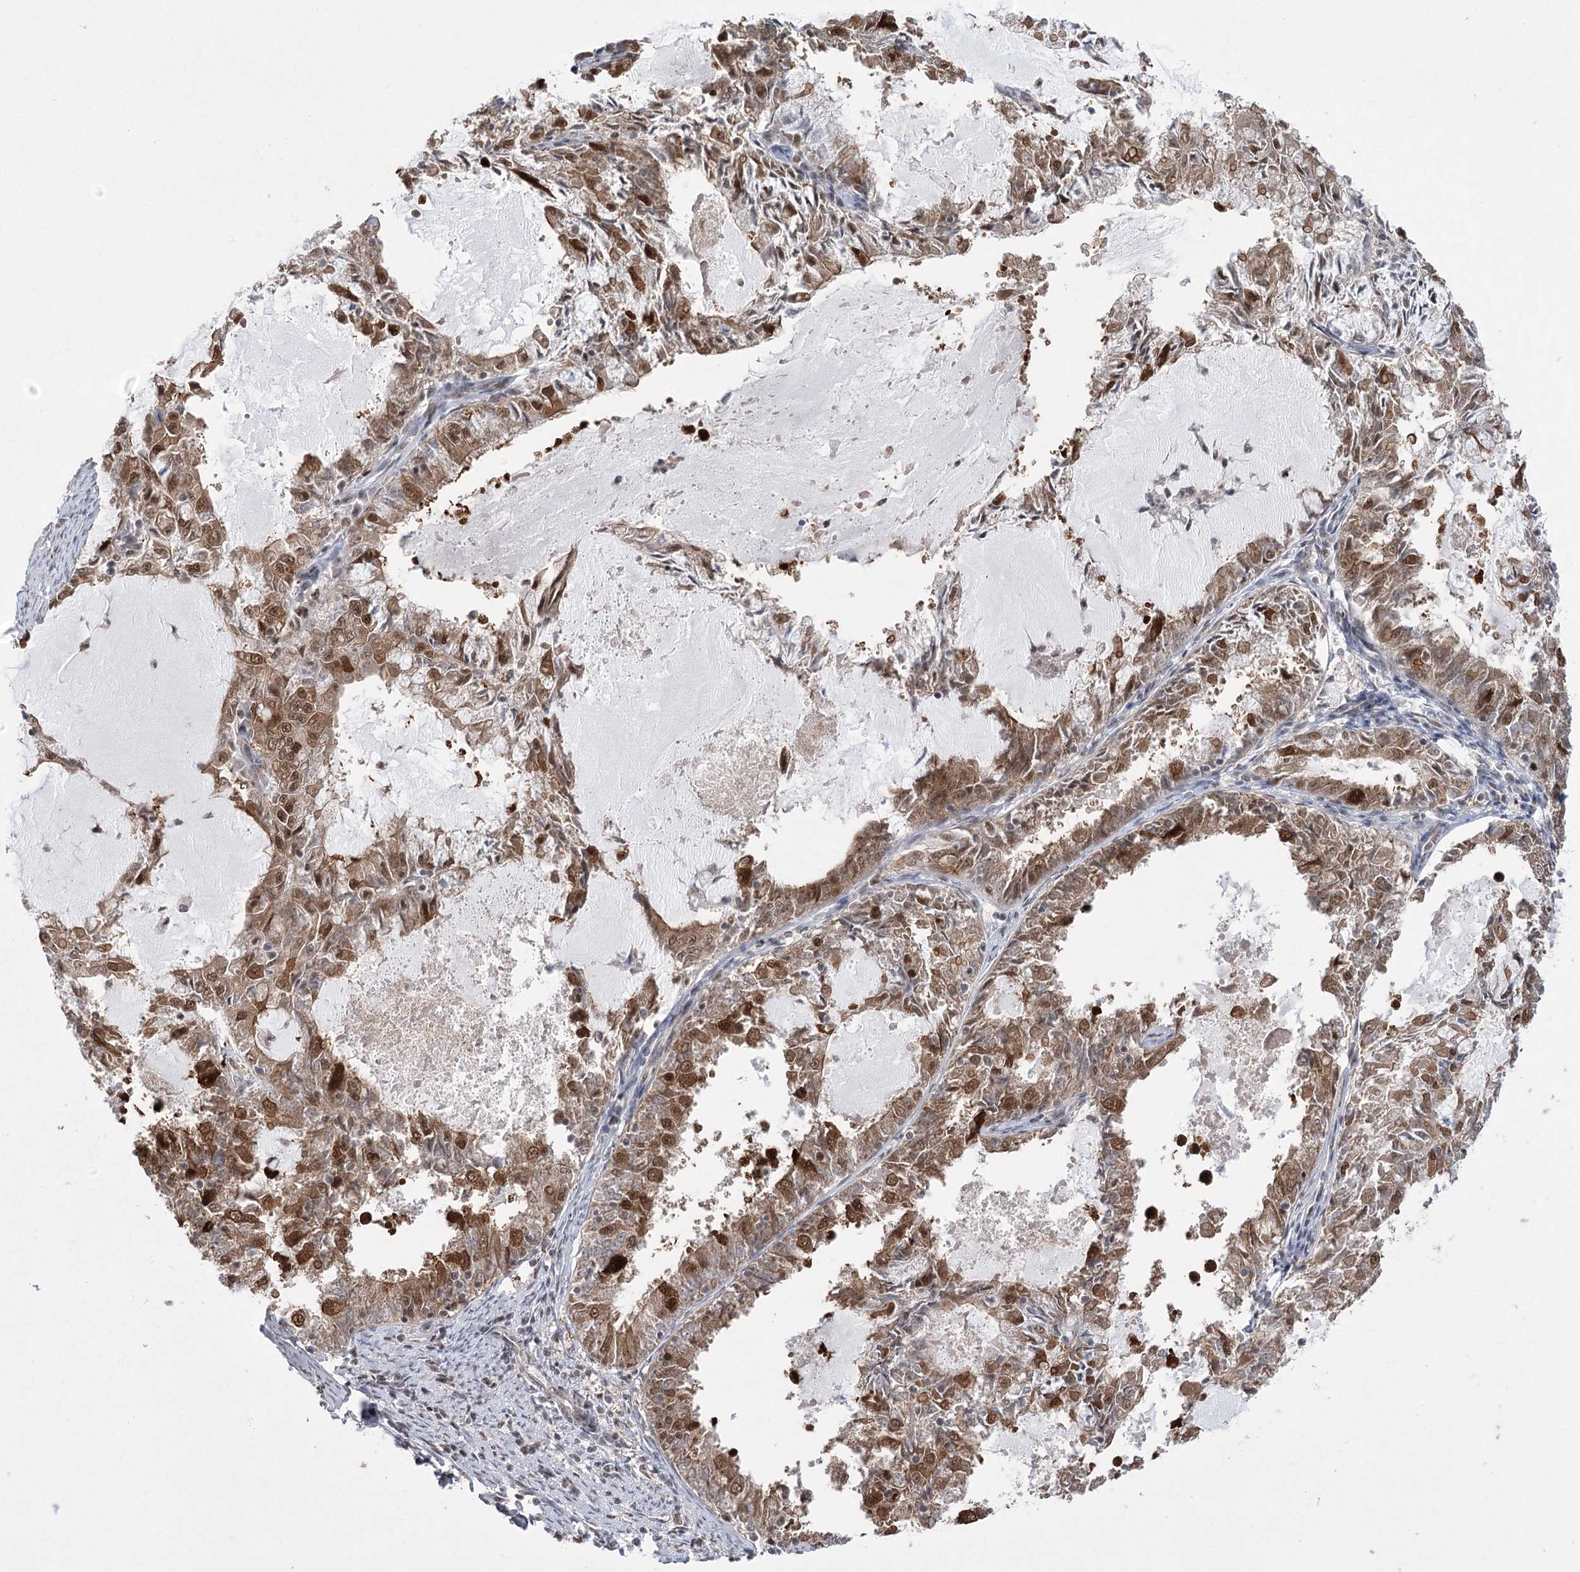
{"staining": {"intensity": "moderate", "quantity": ">75%", "location": "cytoplasmic/membranous,nuclear"}, "tissue": "endometrial cancer", "cell_type": "Tumor cells", "image_type": "cancer", "snomed": [{"axis": "morphology", "description": "Adenocarcinoma, NOS"}, {"axis": "topography", "description": "Endometrium"}], "caption": "Endometrial cancer tissue displays moderate cytoplasmic/membranous and nuclear positivity in about >75% of tumor cells (Brightfield microscopy of DAB IHC at high magnification).", "gene": "ZCCHC8", "patient": {"sex": "female", "age": 57}}